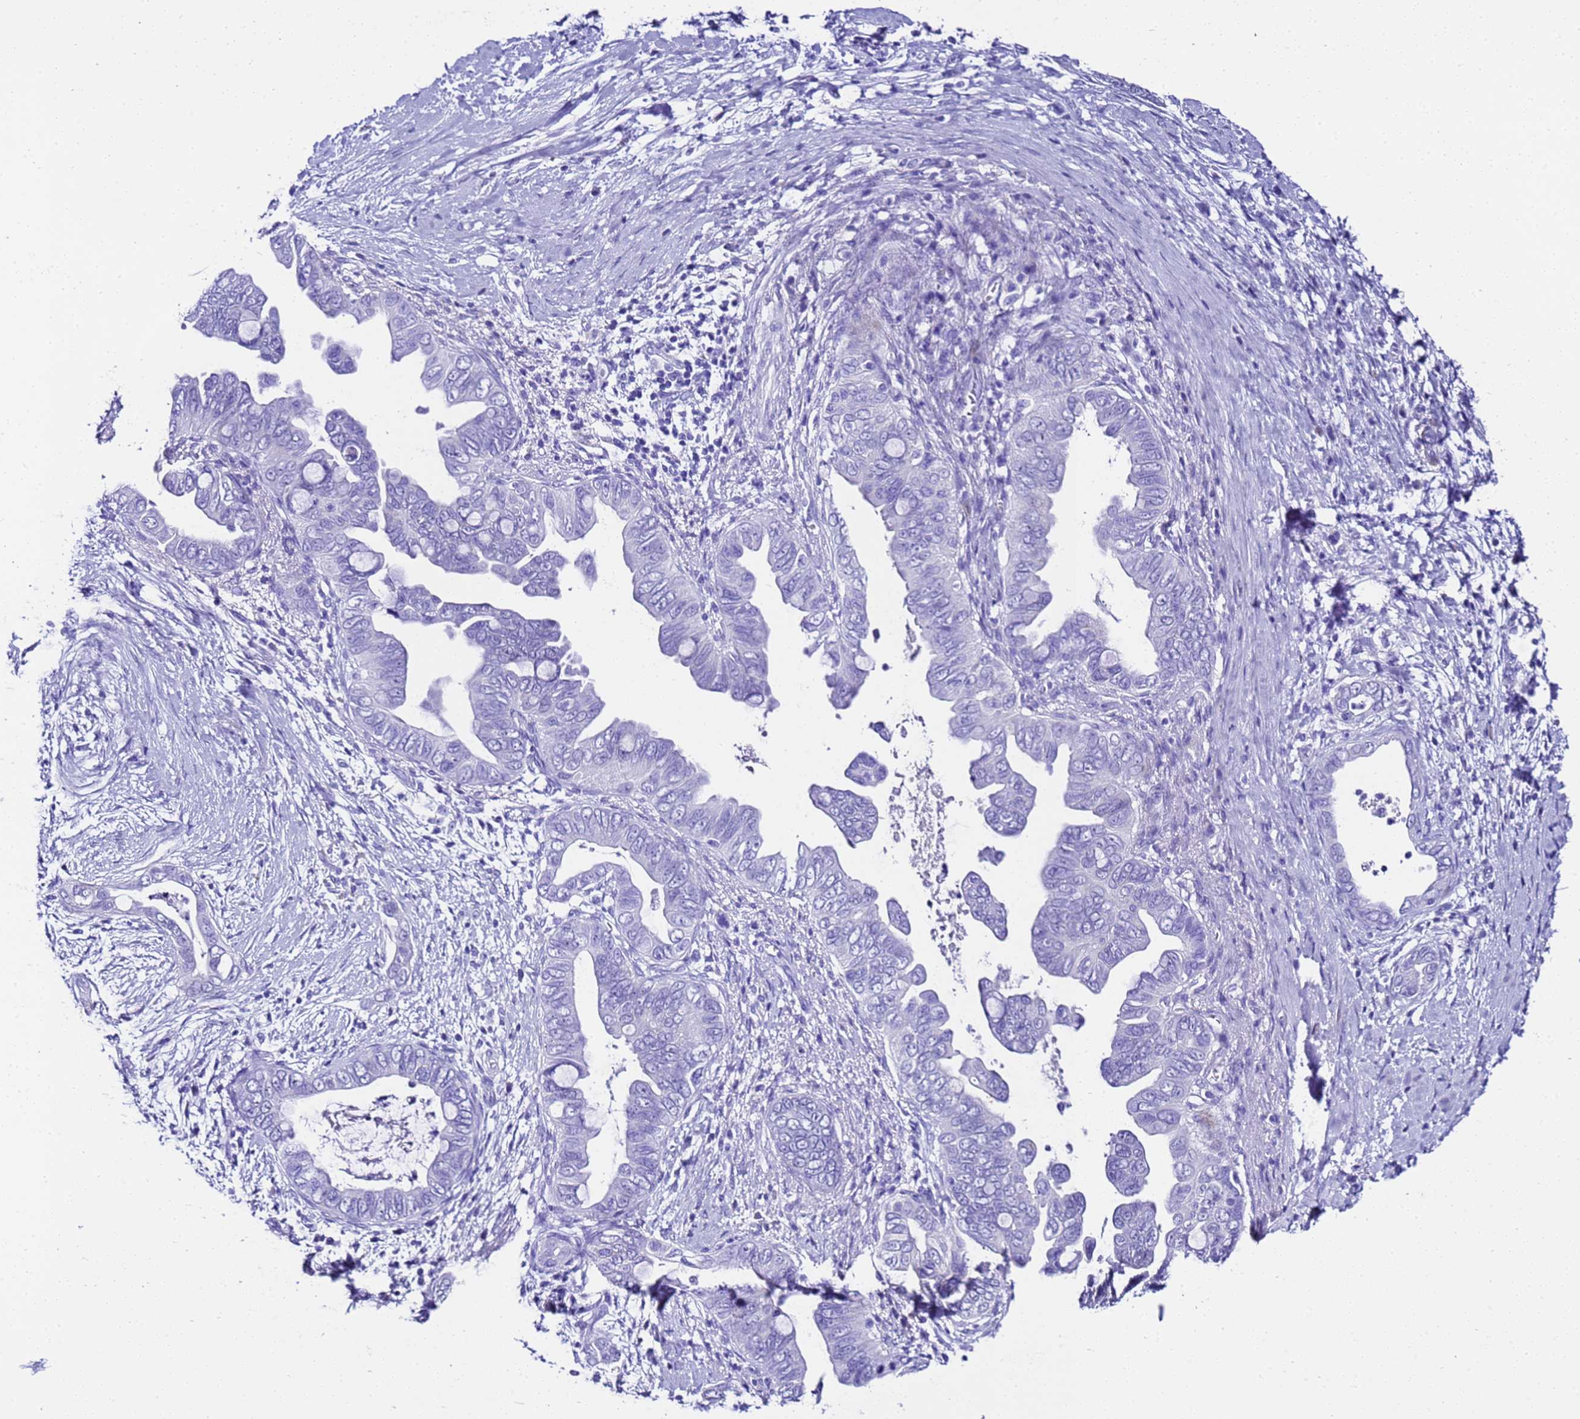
{"staining": {"intensity": "negative", "quantity": "none", "location": "none"}, "tissue": "pancreatic cancer", "cell_type": "Tumor cells", "image_type": "cancer", "snomed": [{"axis": "morphology", "description": "Adenocarcinoma, NOS"}, {"axis": "topography", "description": "Pancreas"}], "caption": "This photomicrograph is of adenocarcinoma (pancreatic) stained with IHC to label a protein in brown with the nuclei are counter-stained blue. There is no staining in tumor cells.", "gene": "UGT2B10", "patient": {"sex": "male", "age": 75}}